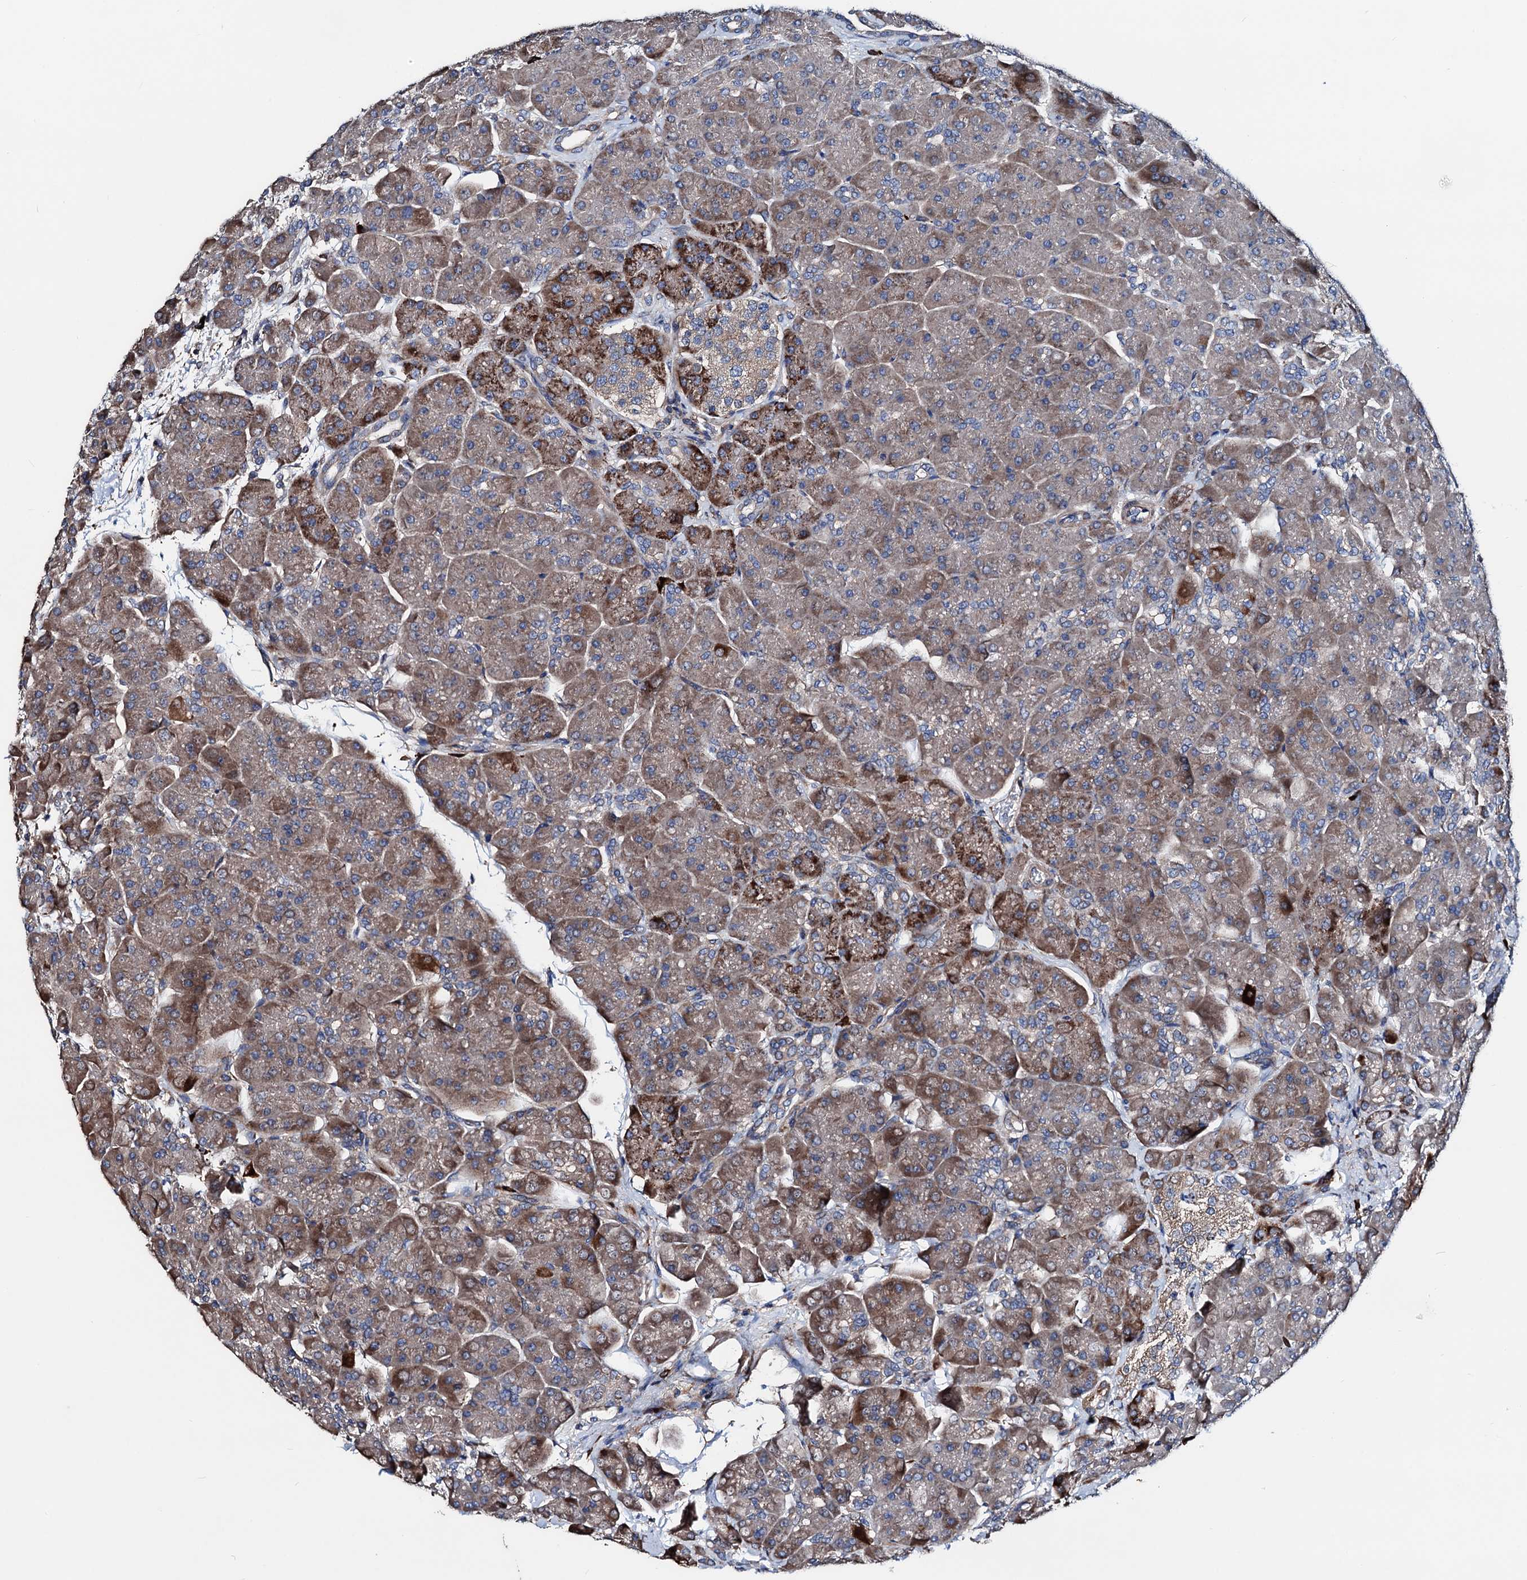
{"staining": {"intensity": "strong", "quantity": ">75%", "location": "cytoplasmic/membranous"}, "tissue": "pancreas", "cell_type": "Exocrine glandular cells", "image_type": "normal", "snomed": [{"axis": "morphology", "description": "Normal tissue, NOS"}, {"axis": "topography", "description": "Pancreas"}], "caption": "Benign pancreas was stained to show a protein in brown. There is high levels of strong cytoplasmic/membranous expression in approximately >75% of exocrine glandular cells. (DAB = brown stain, brightfield microscopy at high magnification).", "gene": "AKAP11", "patient": {"sex": "male", "age": 66}}